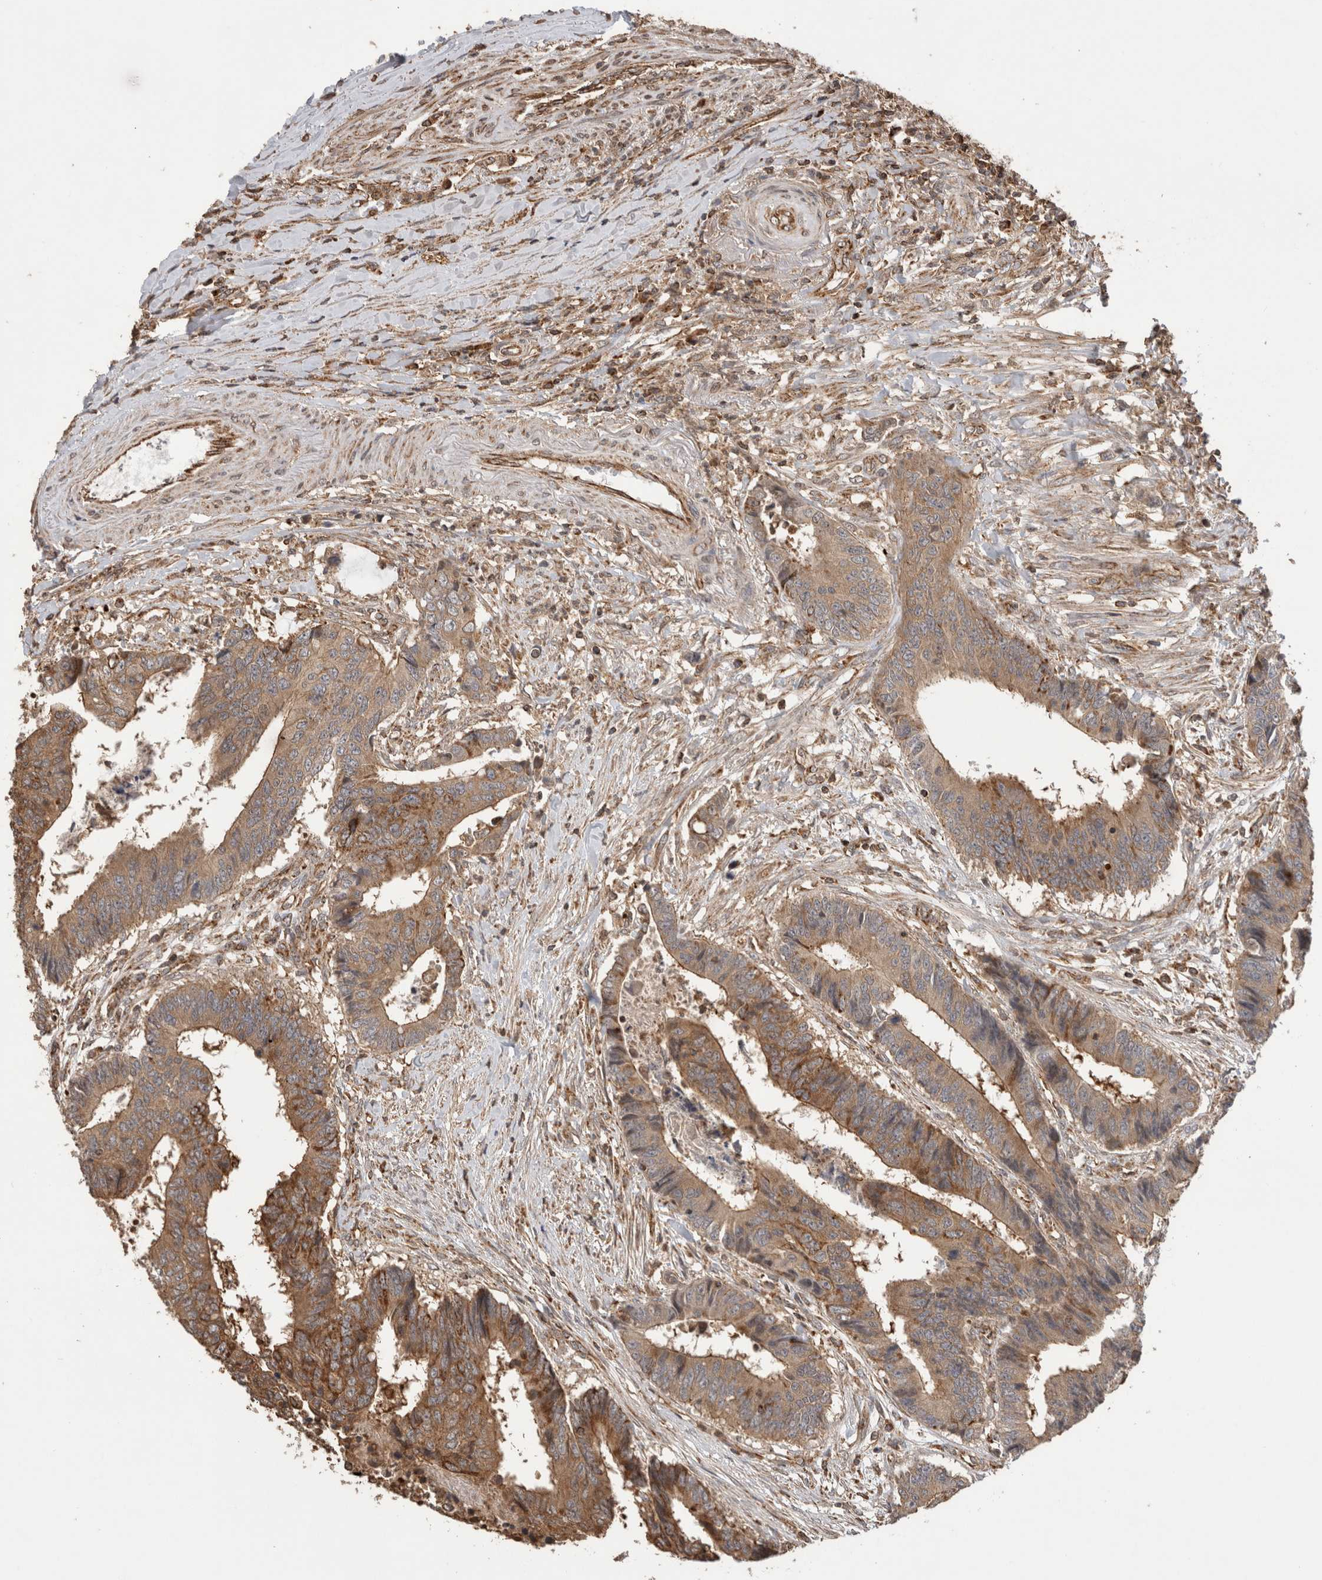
{"staining": {"intensity": "moderate", "quantity": ">75%", "location": "cytoplasmic/membranous"}, "tissue": "colorectal cancer", "cell_type": "Tumor cells", "image_type": "cancer", "snomed": [{"axis": "morphology", "description": "Adenocarcinoma, NOS"}, {"axis": "topography", "description": "Rectum"}], "caption": "The image reveals a brown stain indicating the presence of a protein in the cytoplasmic/membranous of tumor cells in colorectal cancer (adenocarcinoma). The staining was performed using DAB (3,3'-diaminobenzidine), with brown indicating positive protein expression. Nuclei are stained blue with hematoxylin.", "gene": "IMMP2L", "patient": {"sex": "male", "age": 84}}